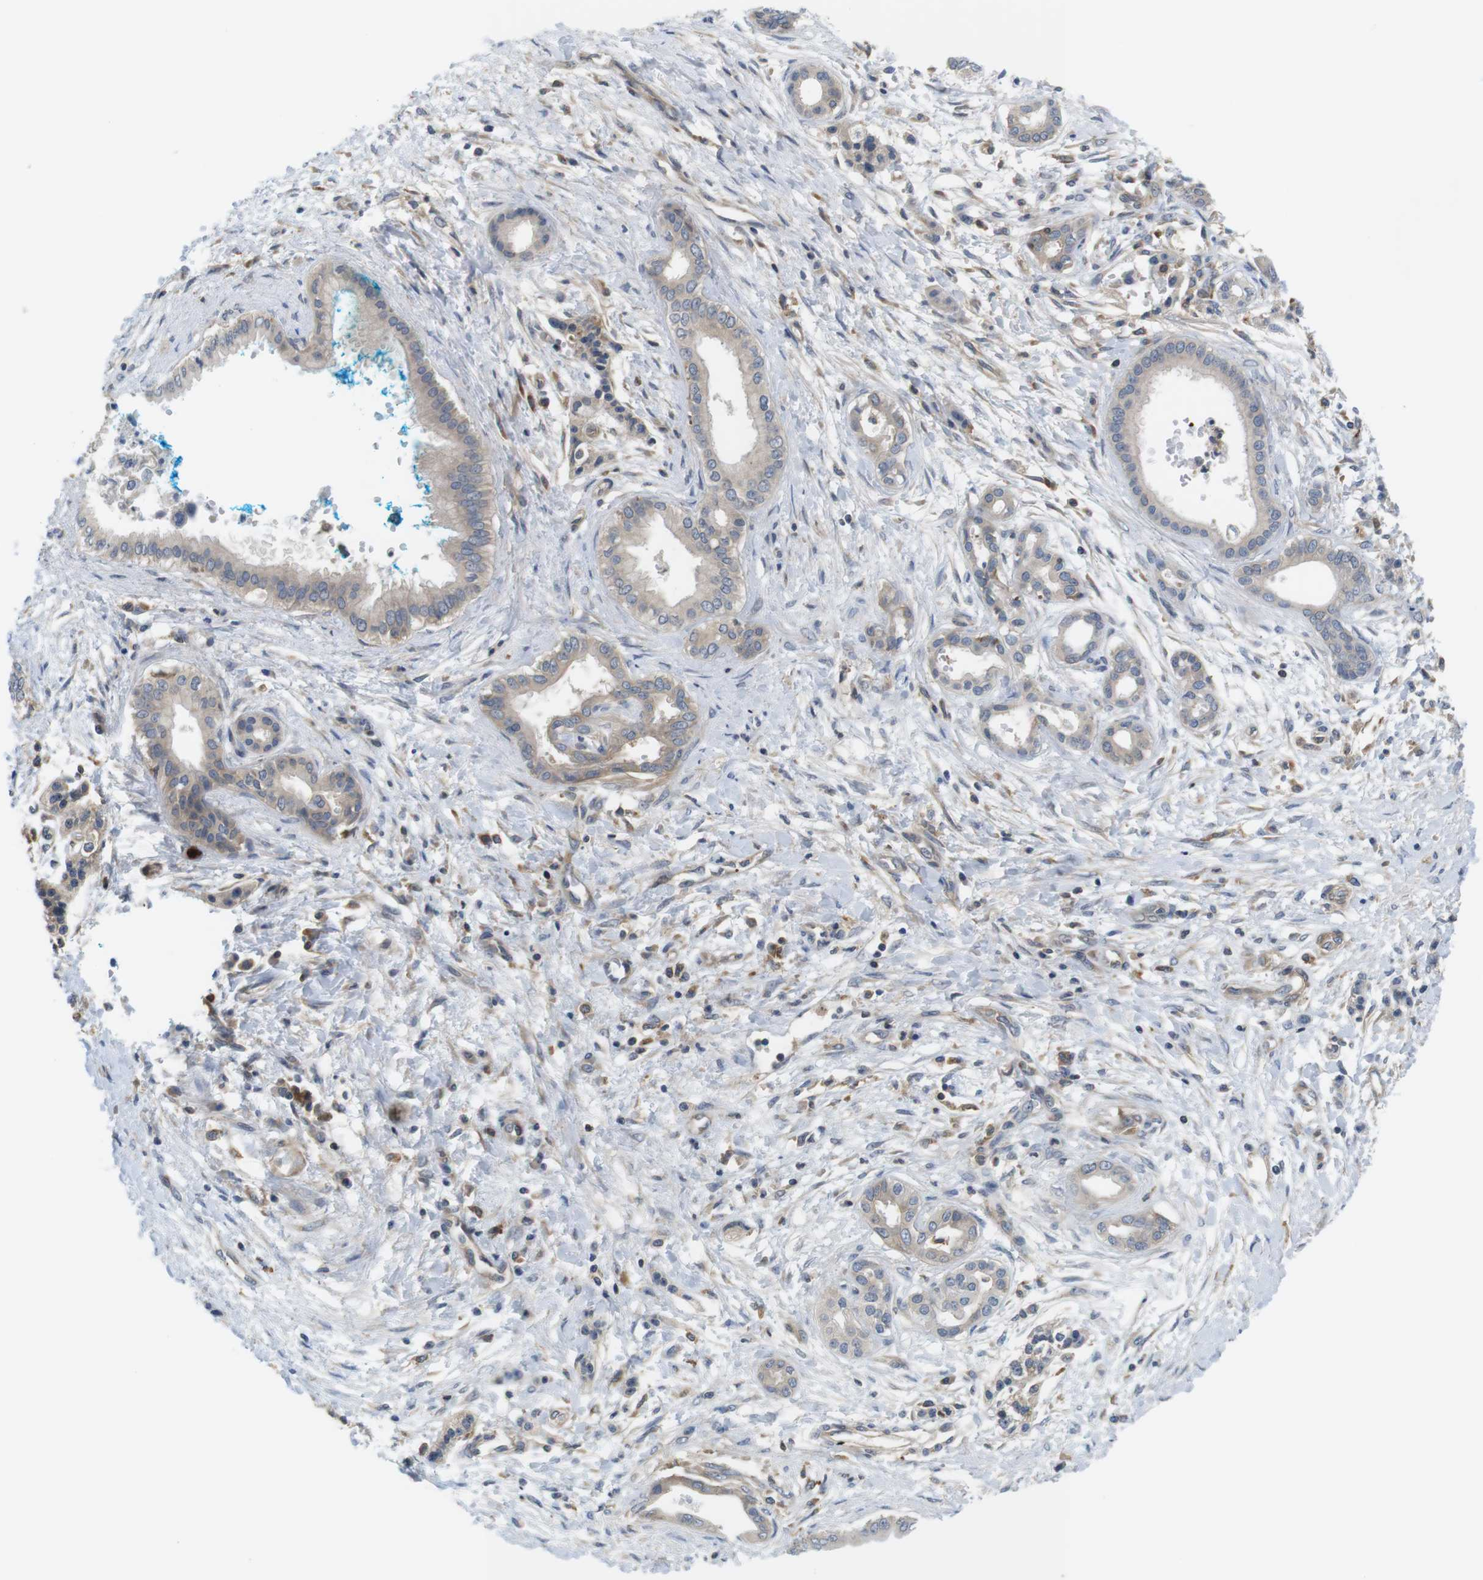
{"staining": {"intensity": "weak", "quantity": ">75%", "location": "cytoplasmic/membranous"}, "tissue": "pancreatic cancer", "cell_type": "Tumor cells", "image_type": "cancer", "snomed": [{"axis": "morphology", "description": "Adenocarcinoma, NOS"}, {"axis": "topography", "description": "Pancreas"}], "caption": "Immunohistochemical staining of pancreatic adenocarcinoma demonstrates low levels of weak cytoplasmic/membranous protein positivity in about >75% of tumor cells.", "gene": "HERPUD2", "patient": {"sex": "male", "age": 56}}